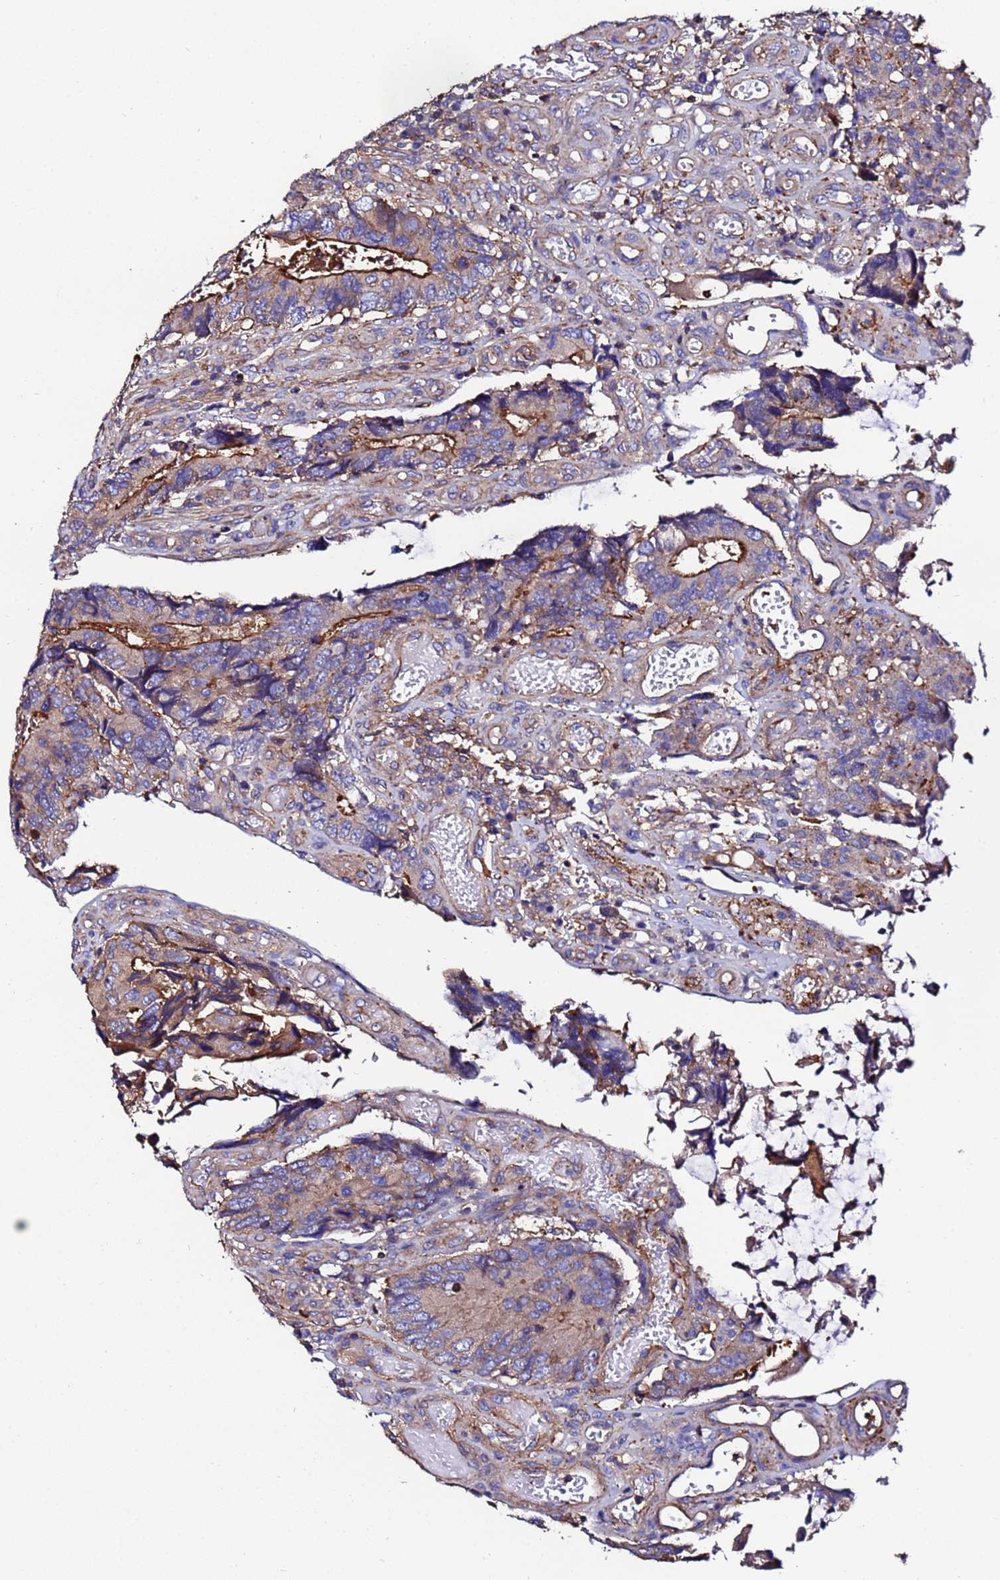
{"staining": {"intensity": "moderate", "quantity": "25%-75%", "location": "cytoplasmic/membranous"}, "tissue": "colorectal cancer", "cell_type": "Tumor cells", "image_type": "cancer", "snomed": [{"axis": "morphology", "description": "Adenocarcinoma, NOS"}, {"axis": "topography", "description": "Colon"}], "caption": "Immunohistochemistry of human adenocarcinoma (colorectal) demonstrates medium levels of moderate cytoplasmic/membranous expression in about 25%-75% of tumor cells.", "gene": "POTEE", "patient": {"sex": "male", "age": 87}}